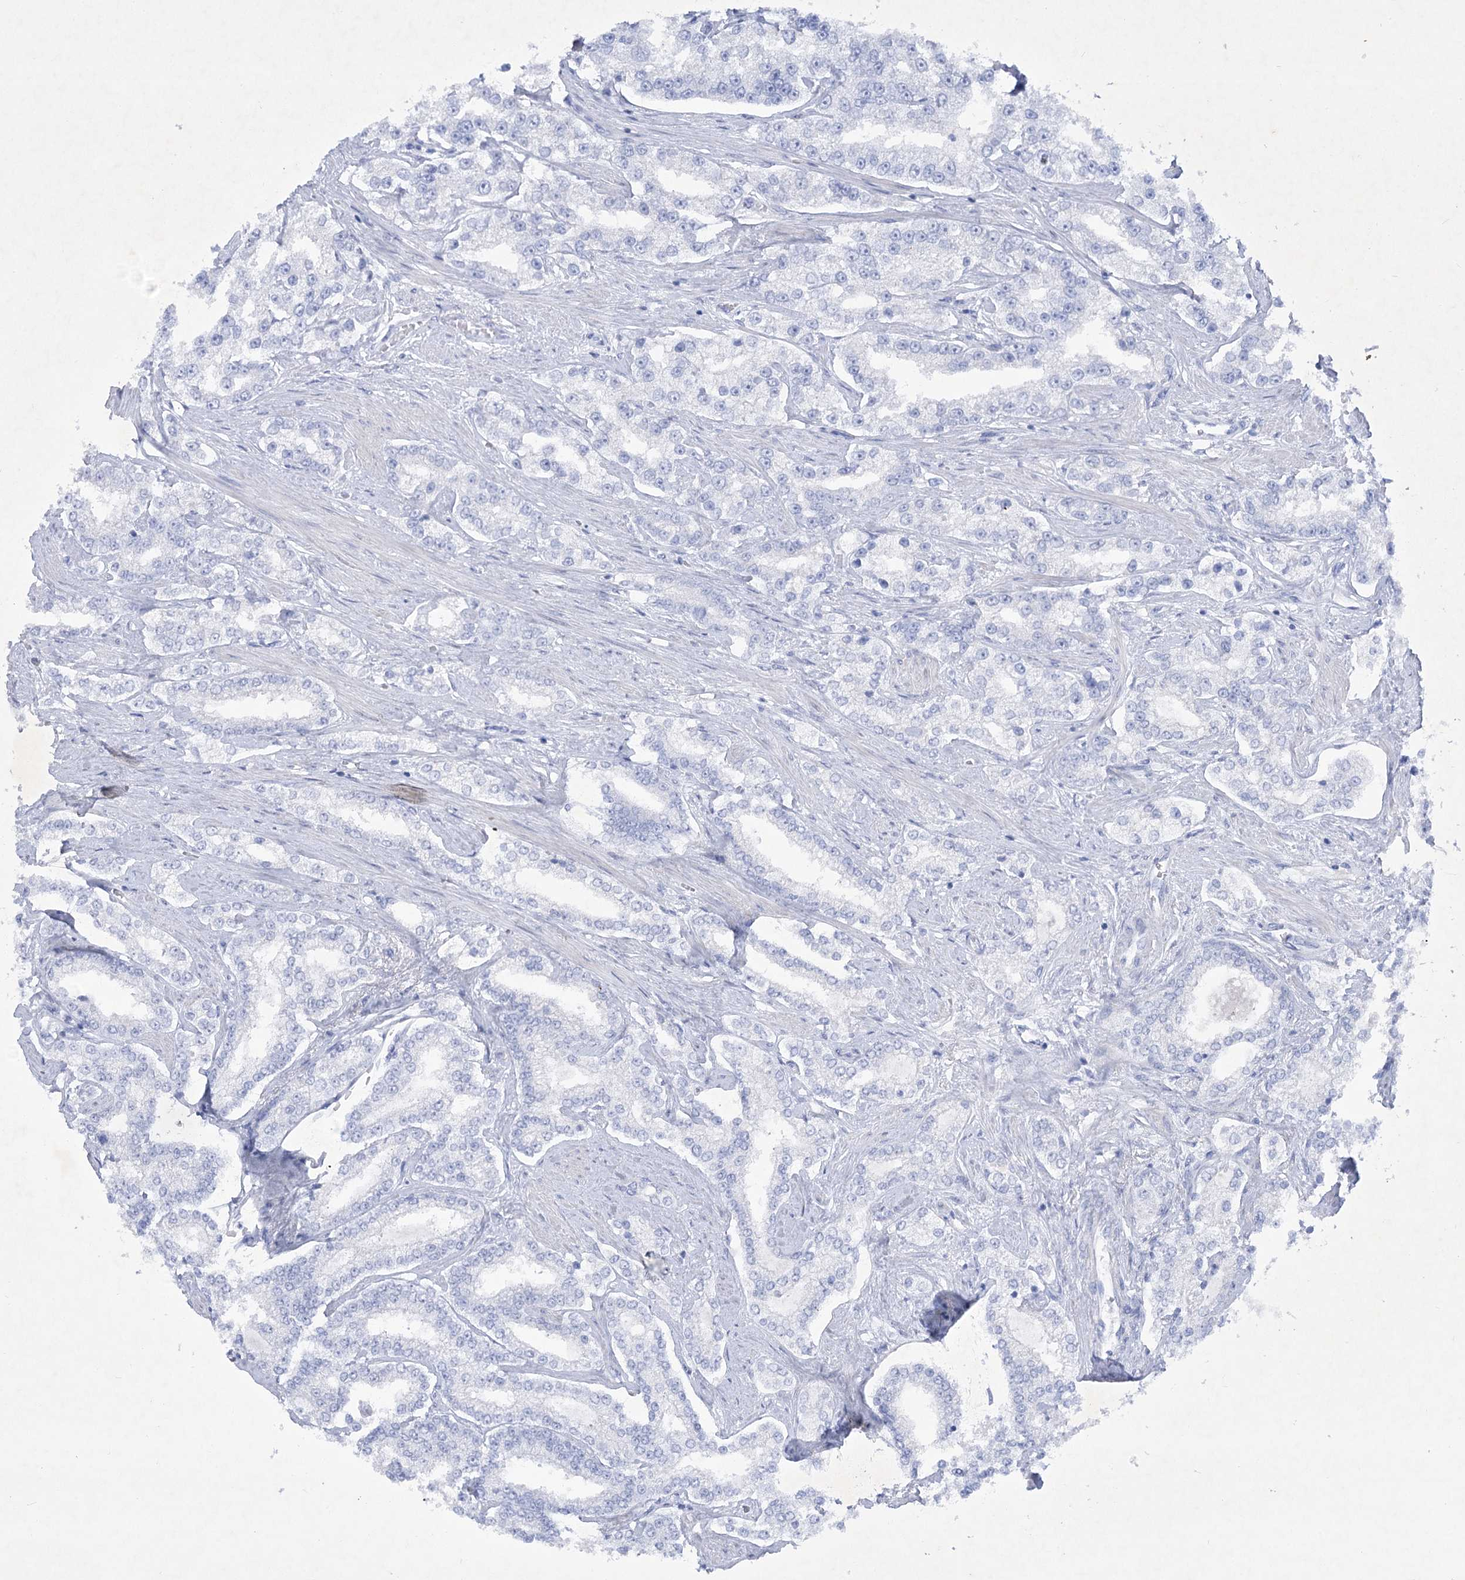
{"staining": {"intensity": "negative", "quantity": "none", "location": "none"}, "tissue": "prostate cancer", "cell_type": "Tumor cells", "image_type": "cancer", "snomed": [{"axis": "morphology", "description": "Normal tissue, NOS"}, {"axis": "morphology", "description": "Adenocarcinoma, High grade"}, {"axis": "topography", "description": "Prostate"}], "caption": "This is a photomicrograph of immunohistochemistry staining of prostate cancer (high-grade adenocarcinoma), which shows no expression in tumor cells.", "gene": "GBF1", "patient": {"sex": "male", "age": 83}}